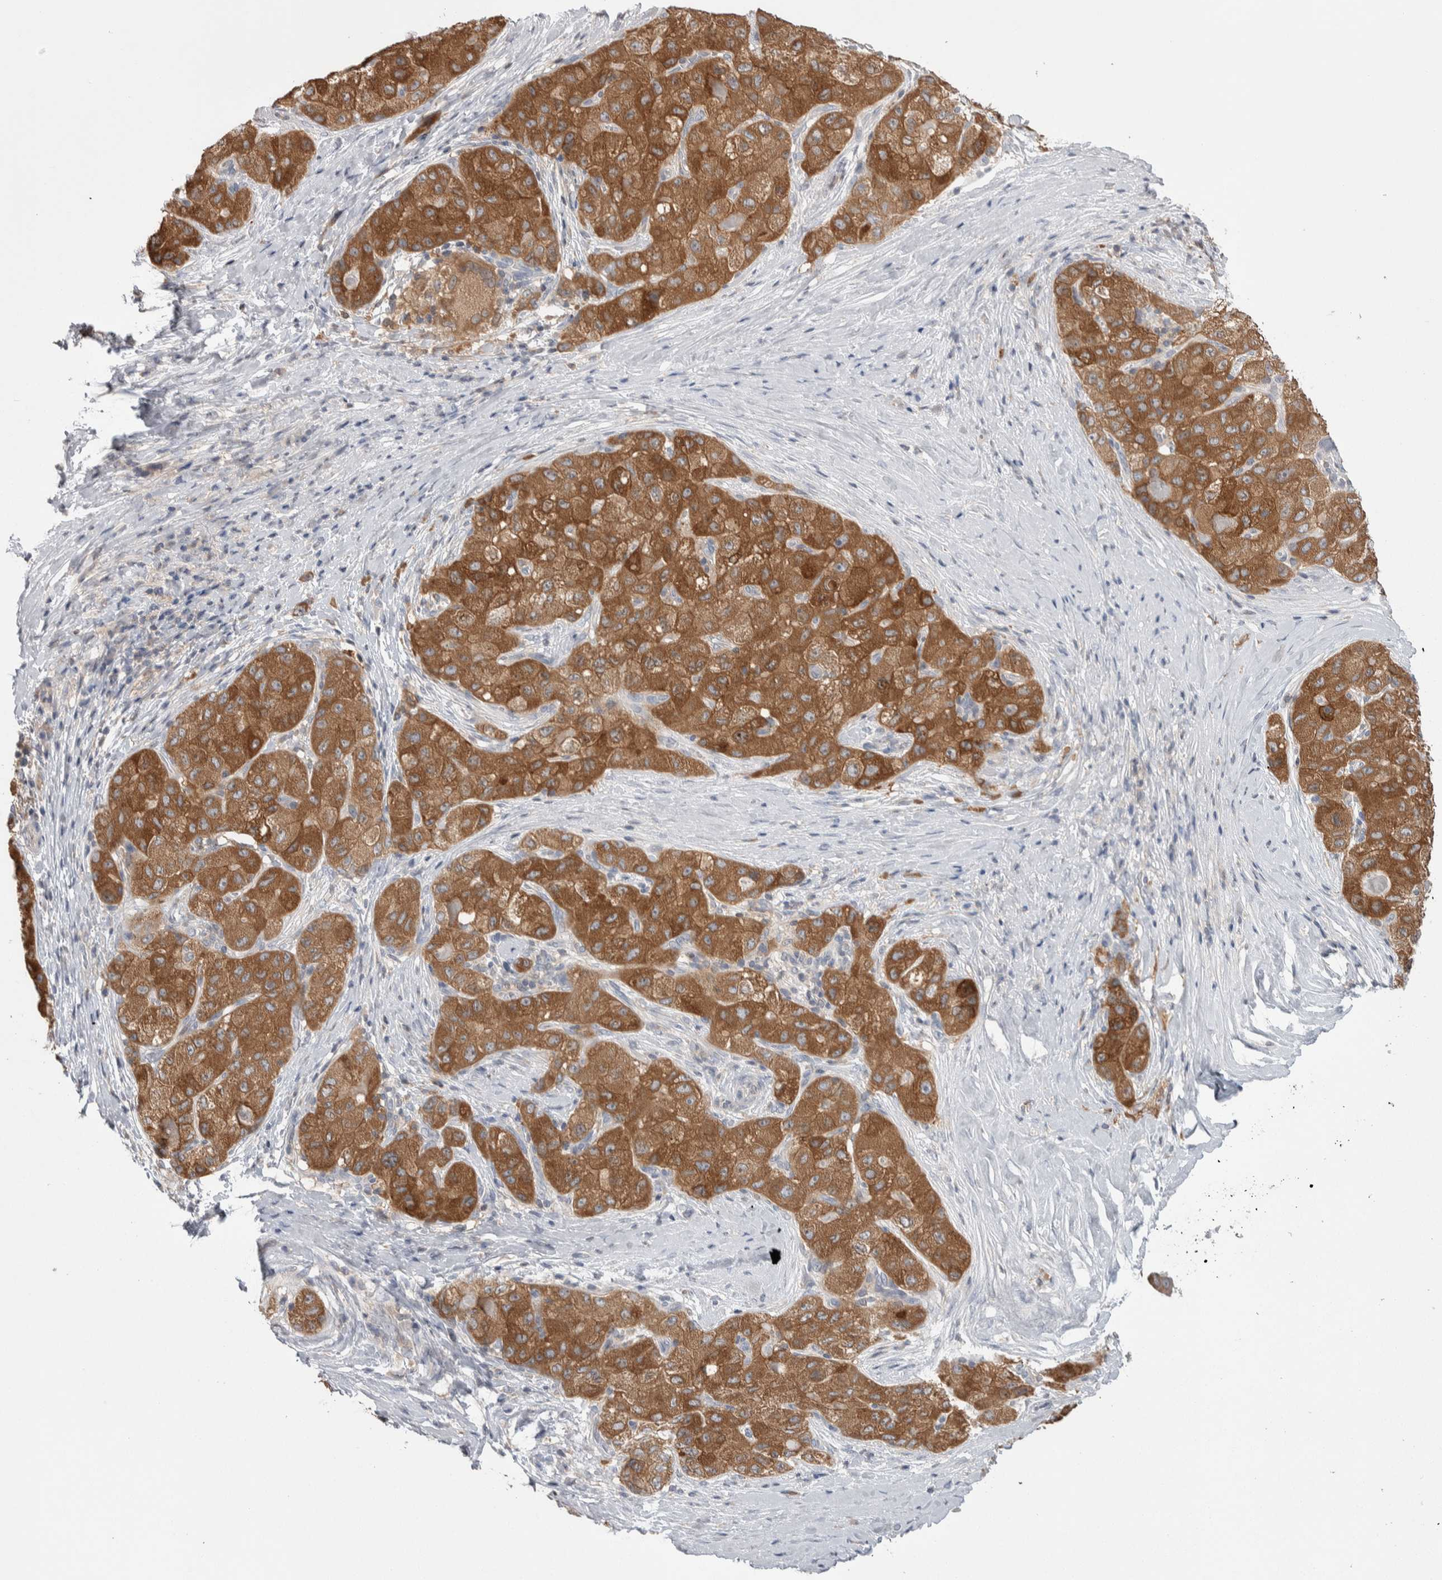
{"staining": {"intensity": "moderate", "quantity": ">75%", "location": "cytoplasmic/membranous"}, "tissue": "liver cancer", "cell_type": "Tumor cells", "image_type": "cancer", "snomed": [{"axis": "morphology", "description": "Carcinoma, Hepatocellular, NOS"}, {"axis": "topography", "description": "Liver"}], "caption": "A brown stain shows moderate cytoplasmic/membranous expression of a protein in hepatocellular carcinoma (liver) tumor cells. (brown staining indicates protein expression, while blue staining denotes nuclei).", "gene": "HTATIP2", "patient": {"sex": "male", "age": 80}}